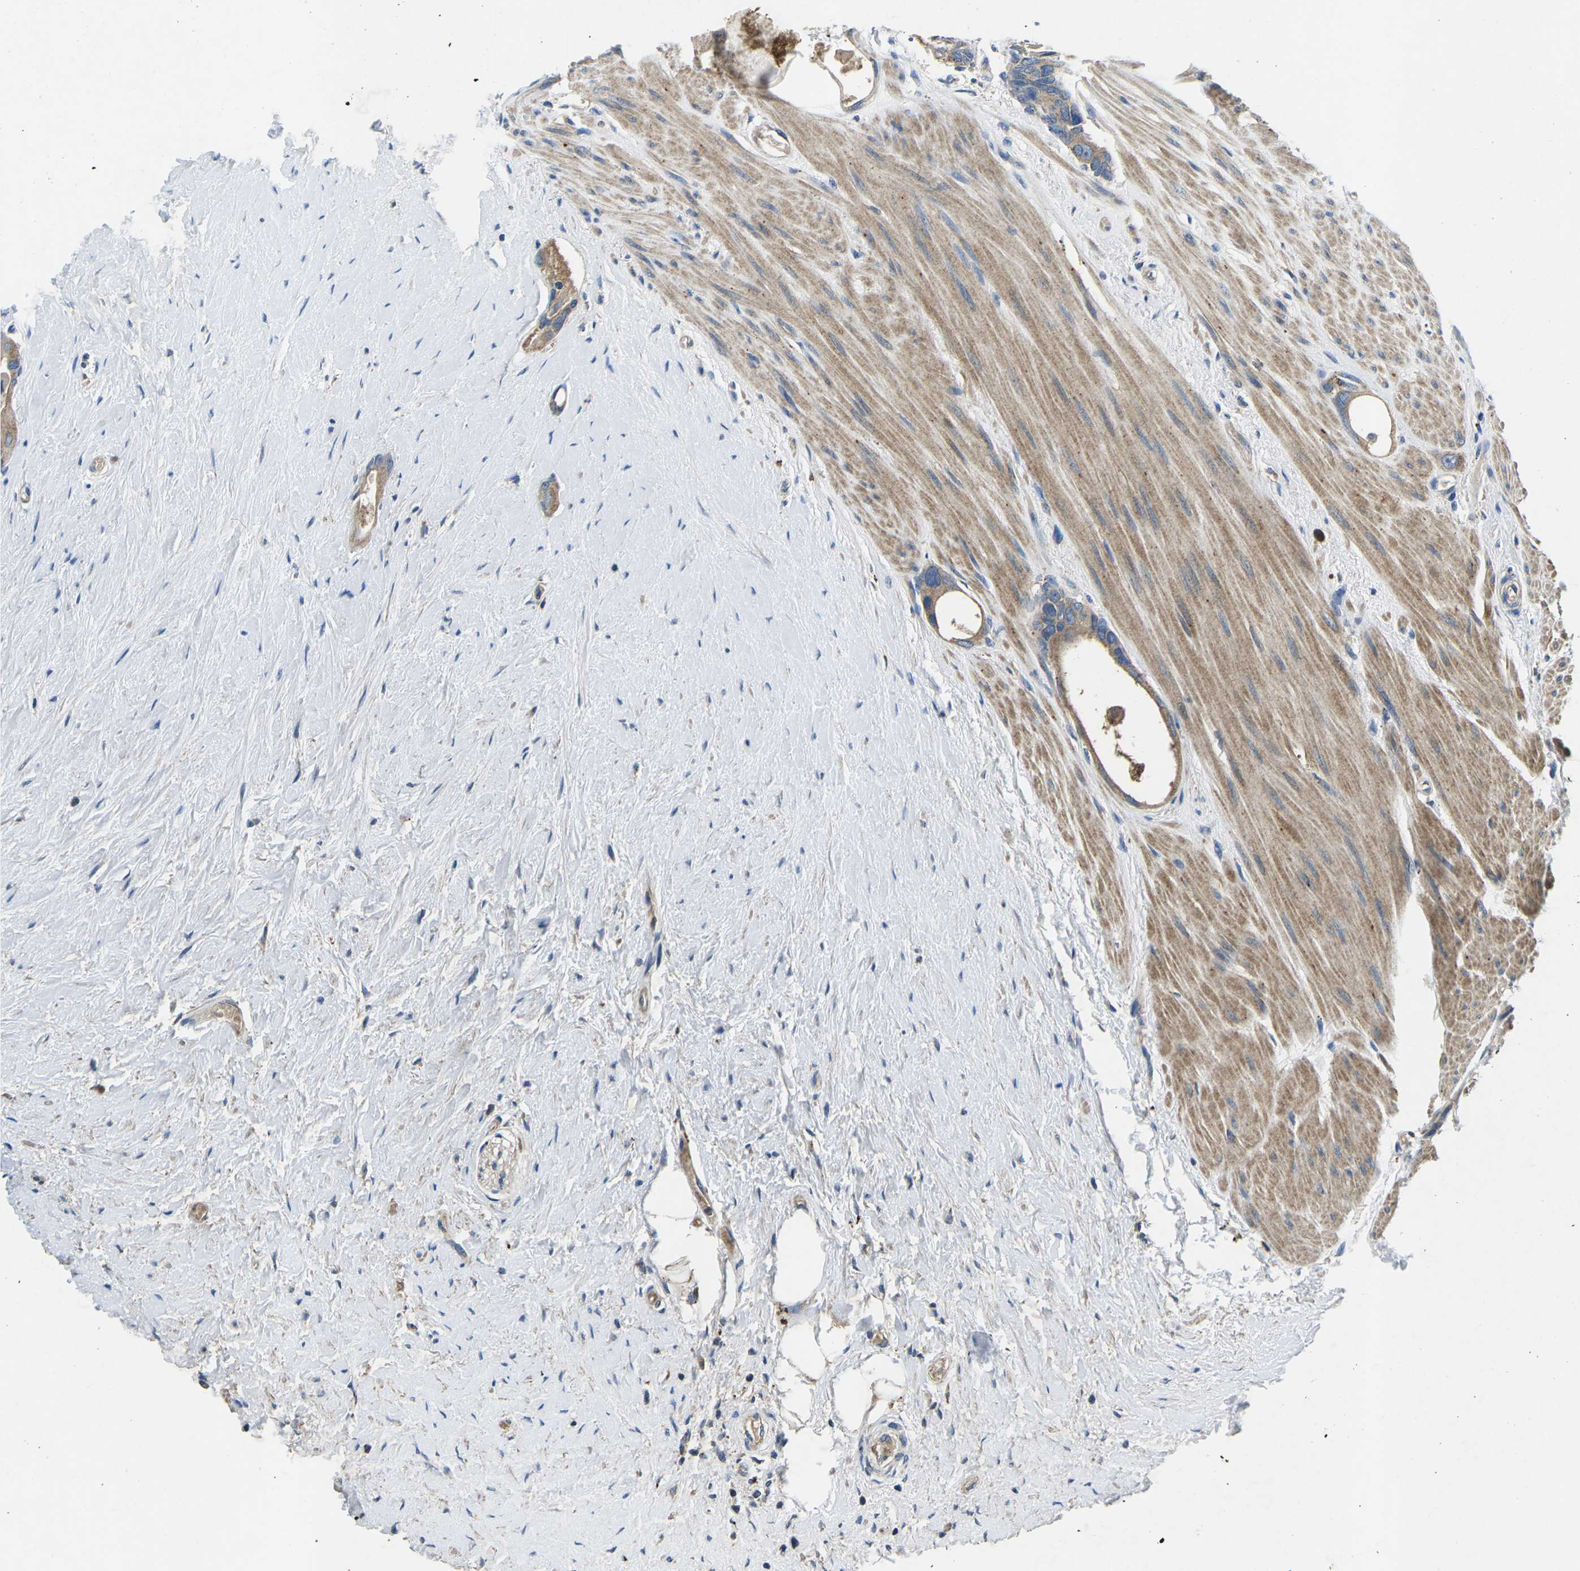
{"staining": {"intensity": "moderate", "quantity": ">75%", "location": "cytoplasmic/membranous"}, "tissue": "colorectal cancer", "cell_type": "Tumor cells", "image_type": "cancer", "snomed": [{"axis": "morphology", "description": "Adenocarcinoma, NOS"}, {"axis": "topography", "description": "Rectum"}], "caption": "Colorectal adenocarcinoma tissue demonstrates moderate cytoplasmic/membranous staining in about >75% of tumor cells, visualized by immunohistochemistry.", "gene": "PDCD6IP", "patient": {"sex": "male", "age": 51}}